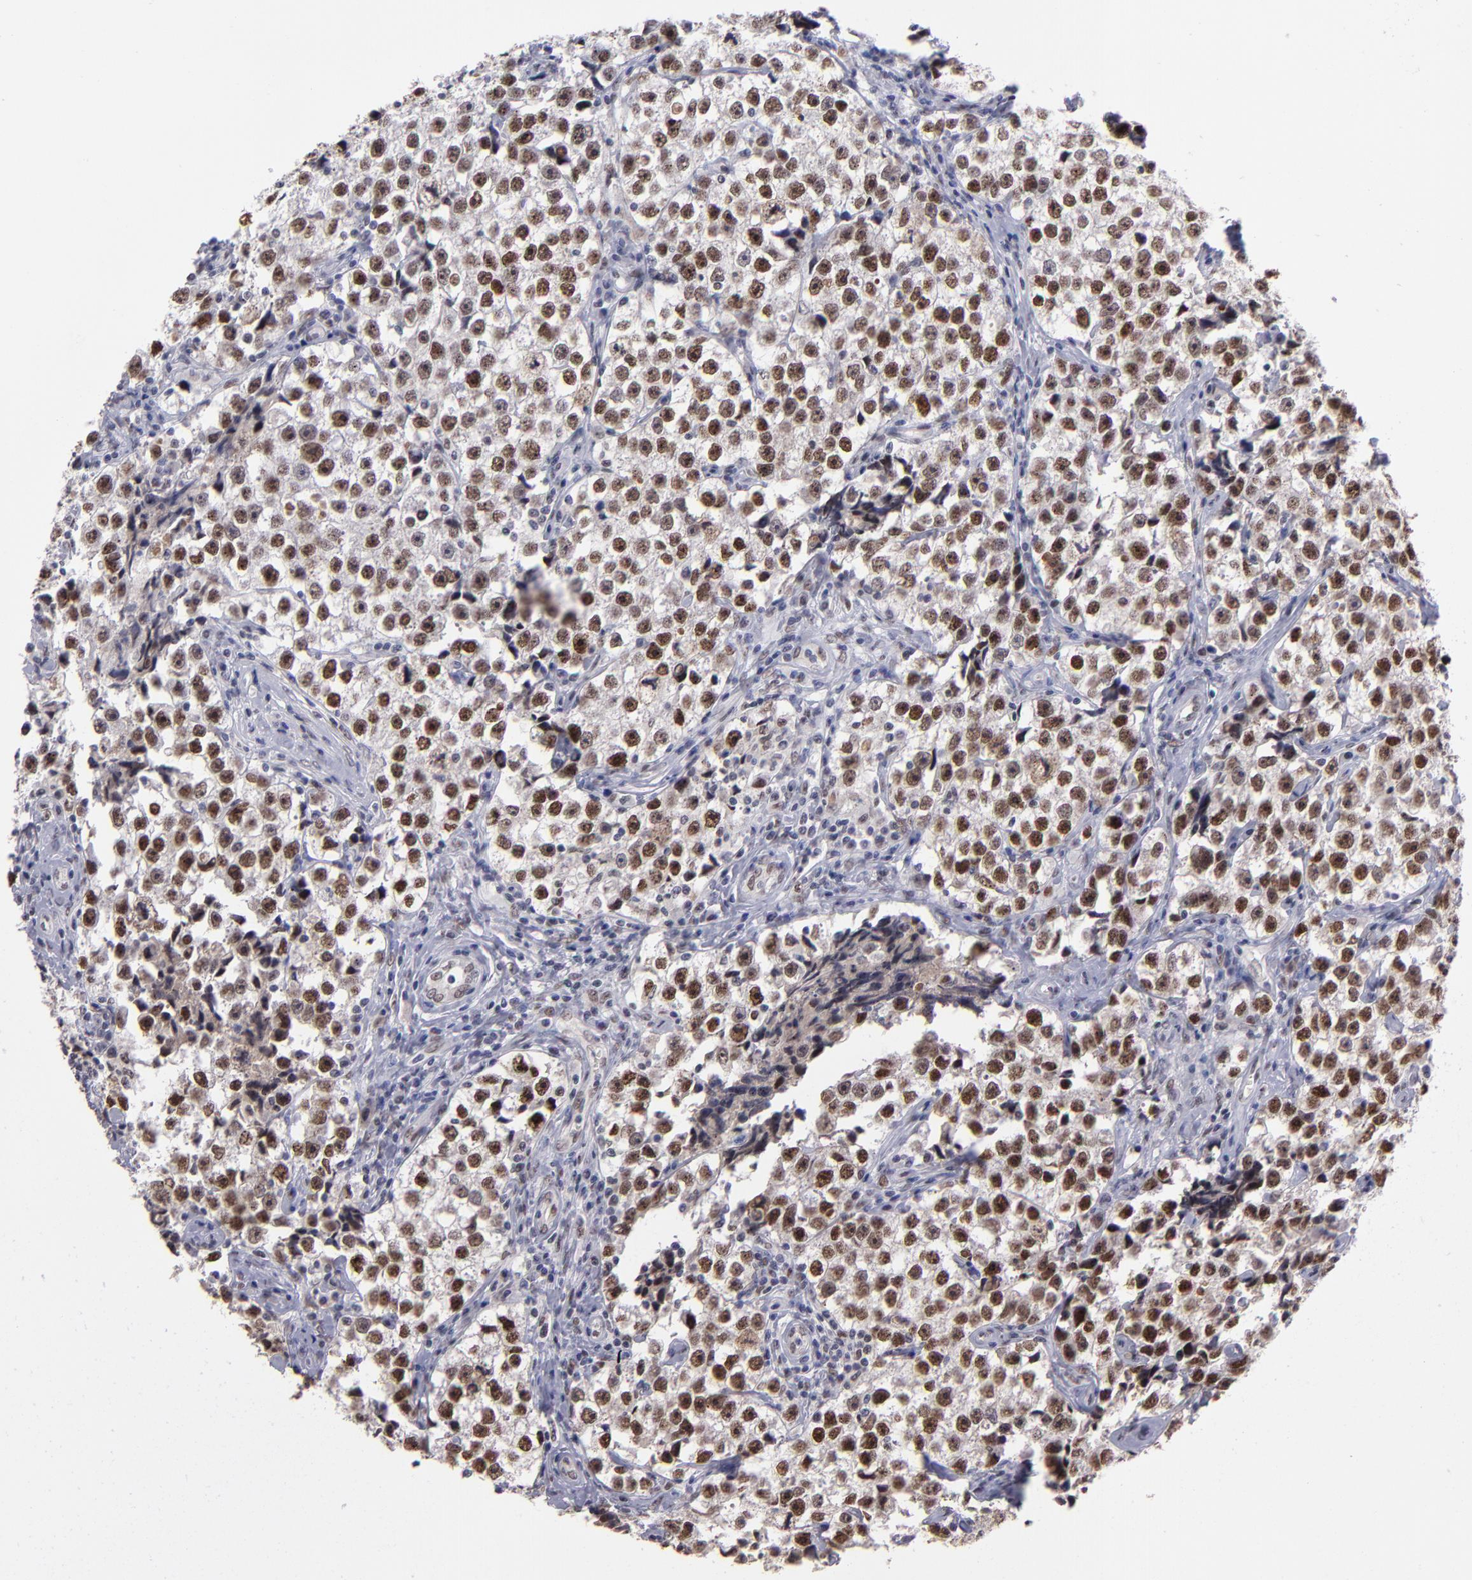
{"staining": {"intensity": "strong", "quantity": ">75%", "location": "nuclear"}, "tissue": "testis cancer", "cell_type": "Tumor cells", "image_type": "cancer", "snomed": [{"axis": "morphology", "description": "Seminoma, NOS"}, {"axis": "topography", "description": "Testis"}], "caption": "A brown stain highlights strong nuclear expression of a protein in human testis seminoma tumor cells.", "gene": "OTUB2", "patient": {"sex": "male", "age": 32}}